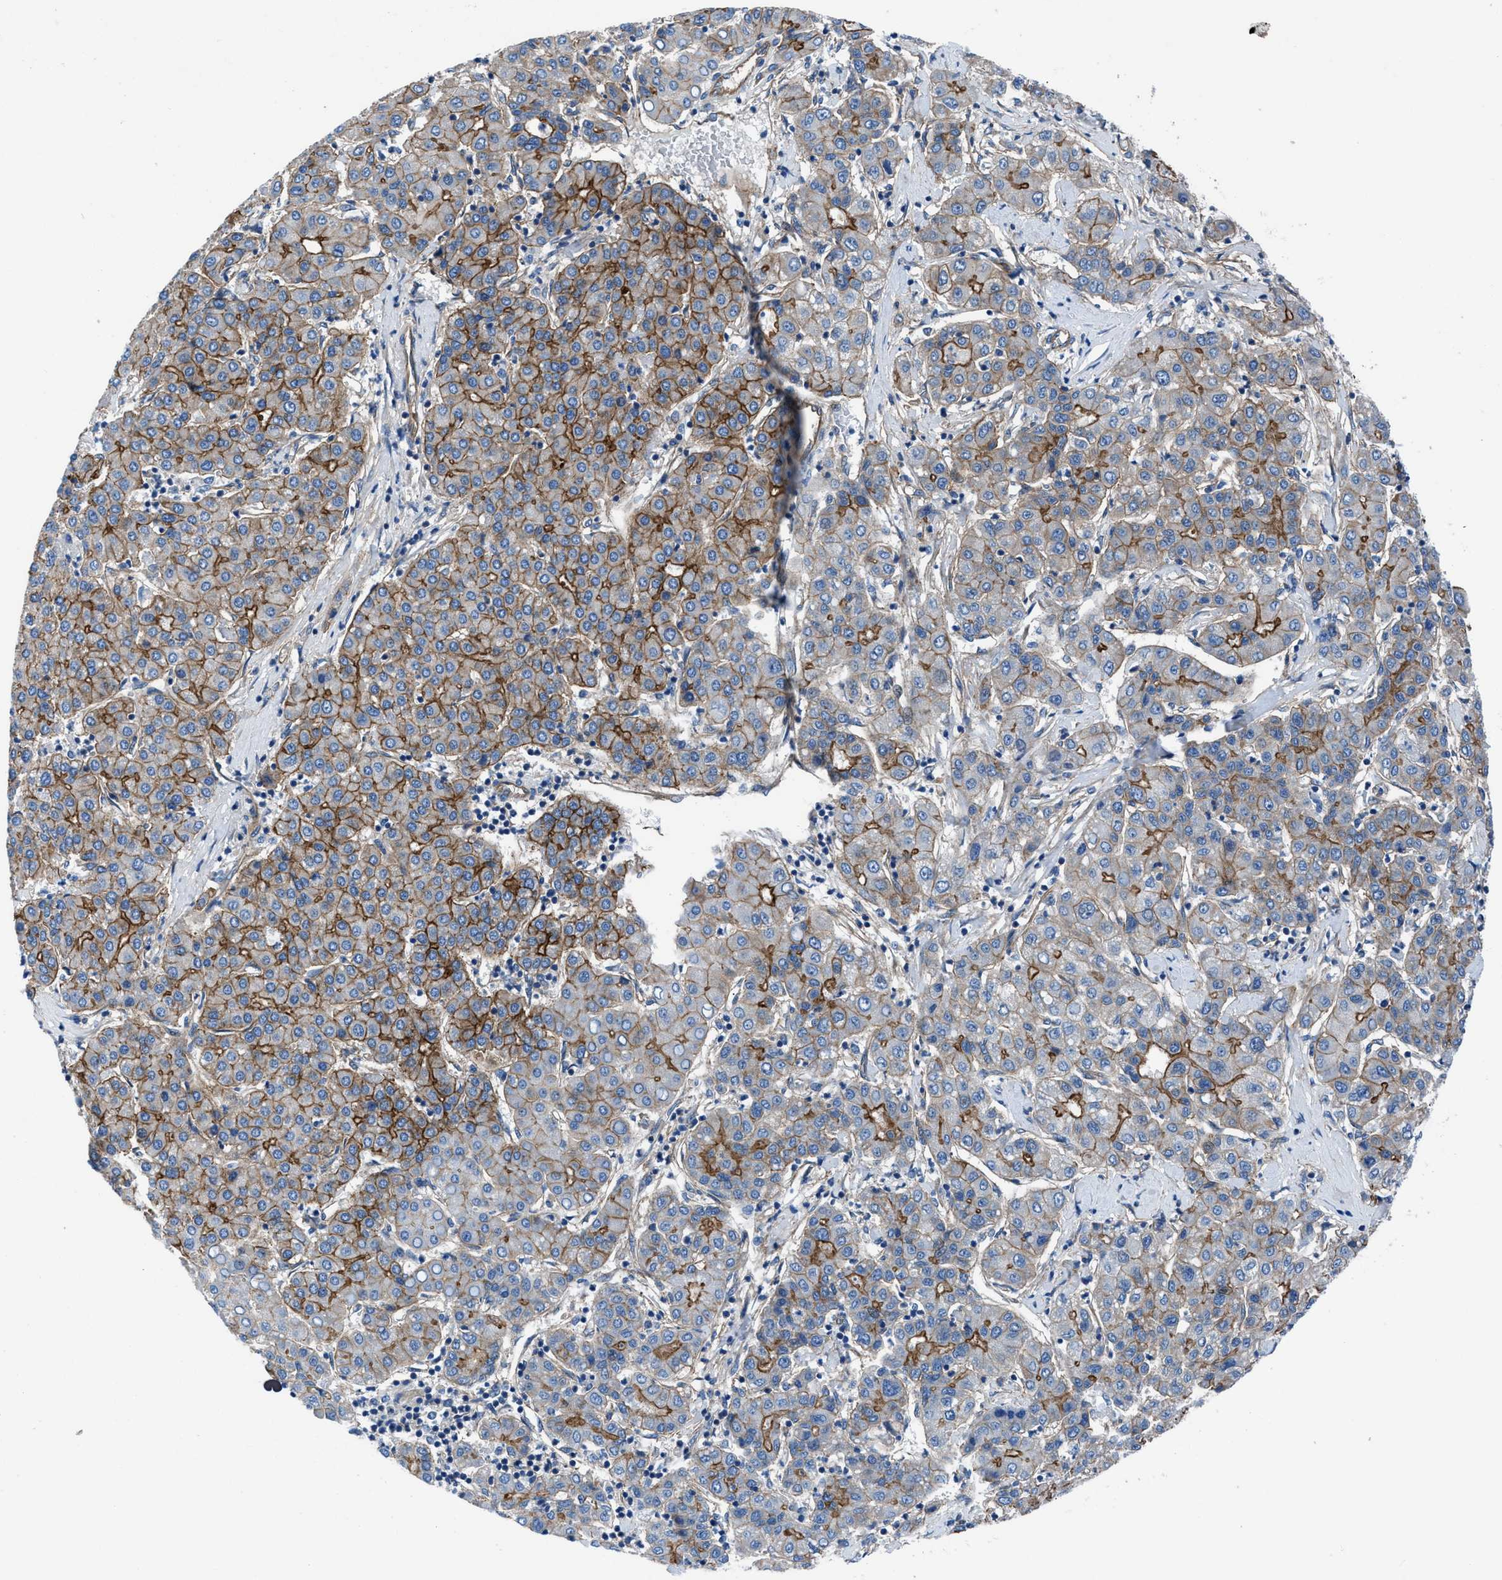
{"staining": {"intensity": "strong", "quantity": "25%-75%", "location": "cytoplasmic/membranous"}, "tissue": "liver cancer", "cell_type": "Tumor cells", "image_type": "cancer", "snomed": [{"axis": "morphology", "description": "Carcinoma, Hepatocellular, NOS"}, {"axis": "topography", "description": "Liver"}], "caption": "Liver cancer (hepatocellular carcinoma) was stained to show a protein in brown. There is high levels of strong cytoplasmic/membranous positivity in approximately 25%-75% of tumor cells.", "gene": "TRIP4", "patient": {"sex": "male", "age": 65}}